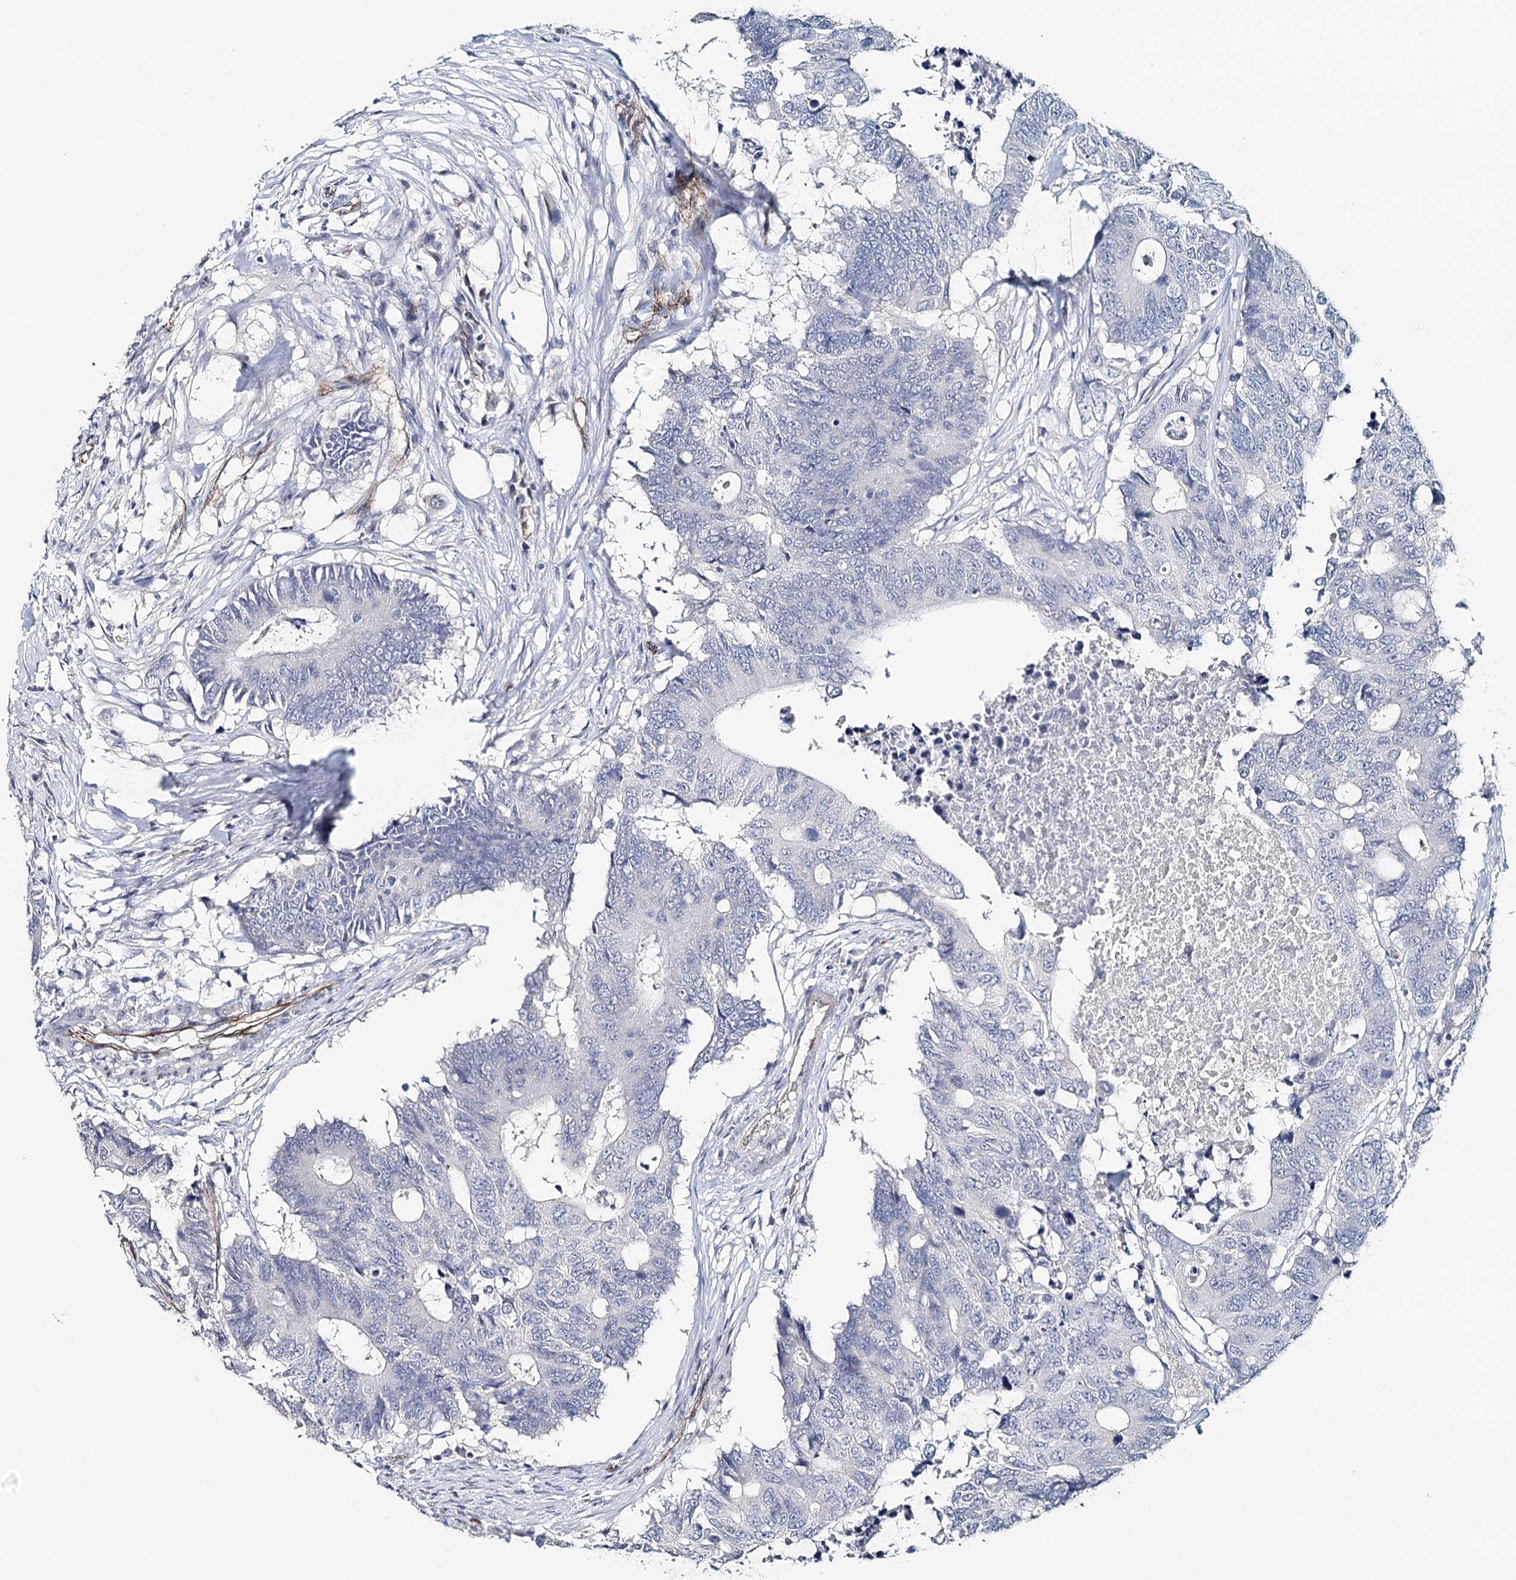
{"staining": {"intensity": "negative", "quantity": "none", "location": "none"}, "tissue": "colorectal cancer", "cell_type": "Tumor cells", "image_type": "cancer", "snomed": [{"axis": "morphology", "description": "Adenocarcinoma, NOS"}, {"axis": "topography", "description": "Colon"}], "caption": "Immunohistochemistry (IHC) image of human colorectal cancer (adenocarcinoma) stained for a protein (brown), which exhibits no positivity in tumor cells.", "gene": "SYNPO", "patient": {"sex": "male", "age": 71}}